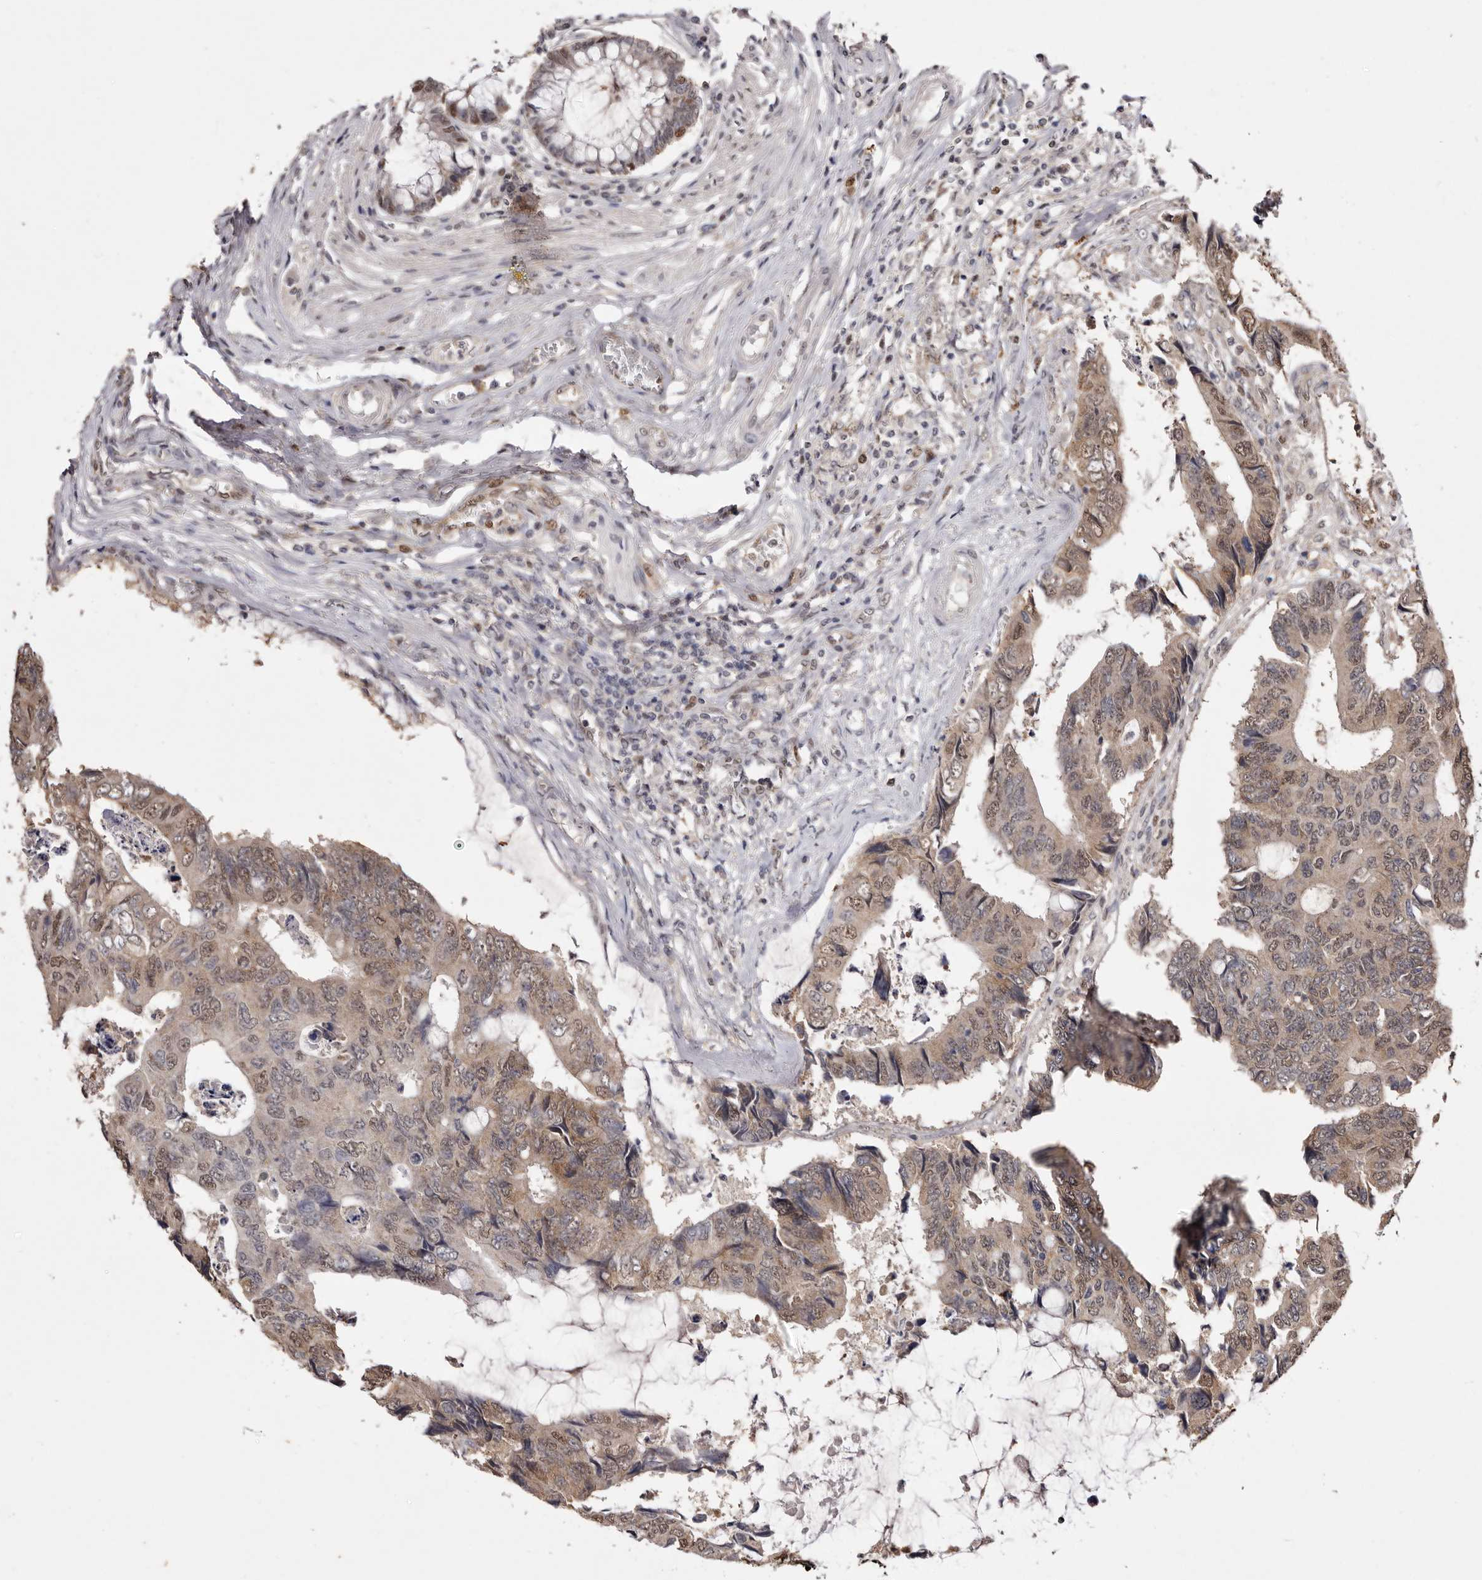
{"staining": {"intensity": "moderate", "quantity": ">75%", "location": "cytoplasmic/membranous,nuclear"}, "tissue": "colorectal cancer", "cell_type": "Tumor cells", "image_type": "cancer", "snomed": [{"axis": "morphology", "description": "Adenocarcinoma, NOS"}, {"axis": "topography", "description": "Rectum"}], "caption": "Immunohistochemical staining of colorectal adenocarcinoma demonstrates moderate cytoplasmic/membranous and nuclear protein positivity in about >75% of tumor cells.", "gene": "NOTCH1", "patient": {"sex": "male", "age": 84}}